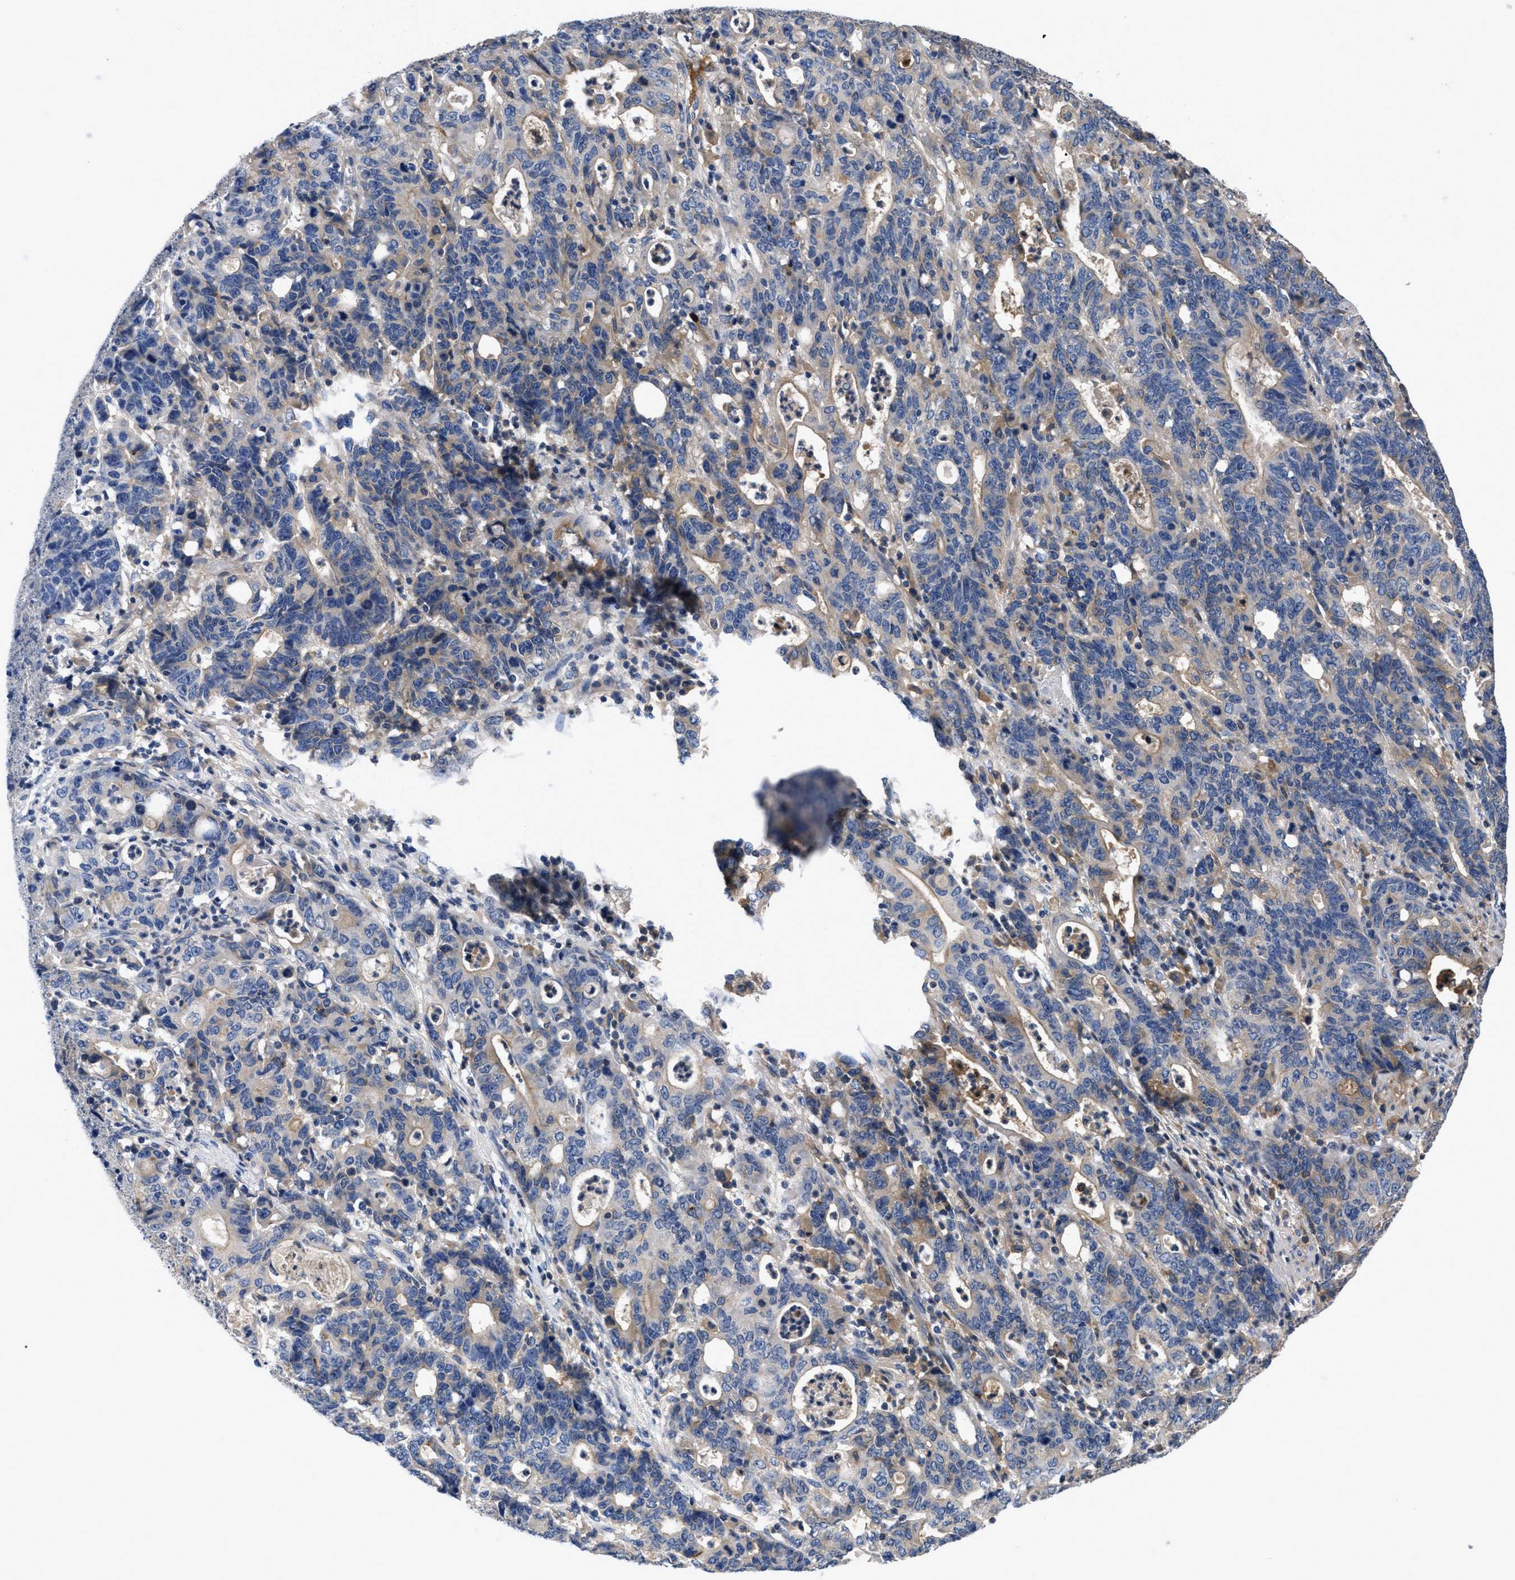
{"staining": {"intensity": "moderate", "quantity": "<25%", "location": "cytoplasmic/membranous"}, "tissue": "stomach cancer", "cell_type": "Tumor cells", "image_type": "cancer", "snomed": [{"axis": "morphology", "description": "Adenocarcinoma, NOS"}, {"axis": "topography", "description": "Stomach, upper"}], "caption": "Immunohistochemistry of human stomach adenocarcinoma exhibits low levels of moderate cytoplasmic/membranous staining in approximately <25% of tumor cells.", "gene": "SERPINA6", "patient": {"sex": "male", "age": 69}}